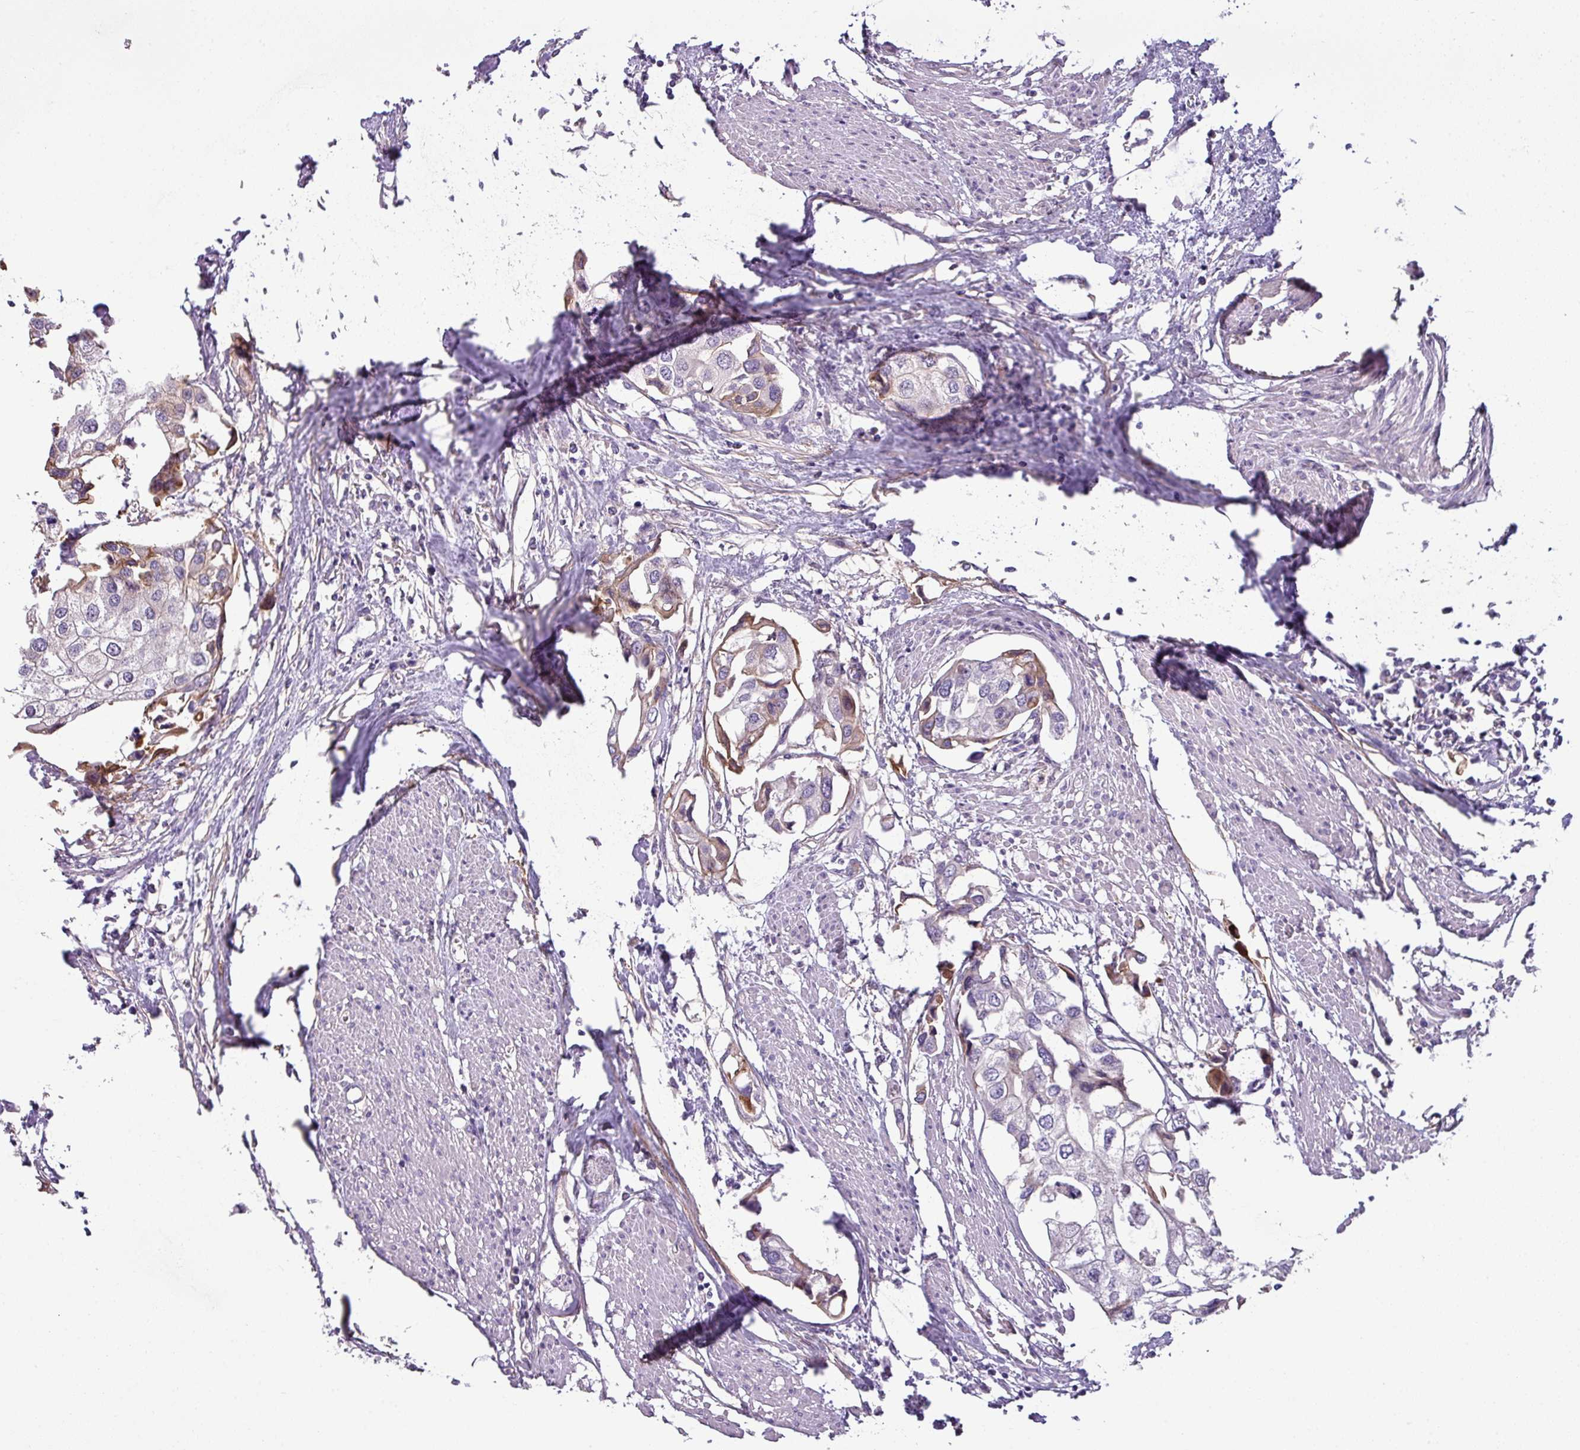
{"staining": {"intensity": "moderate", "quantity": "<25%", "location": "cytoplasmic/membranous"}, "tissue": "urothelial cancer", "cell_type": "Tumor cells", "image_type": "cancer", "snomed": [{"axis": "morphology", "description": "Urothelial carcinoma, High grade"}, {"axis": "topography", "description": "Urinary bladder"}], "caption": "There is low levels of moderate cytoplasmic/membranous expression in tumor cells of urothelial carcinoma (high-grade), as demonstrated by immunohistochemical staining (brown color).", "gene": "TMEM178B", "patient": {"sex": "male", "age": 64}}